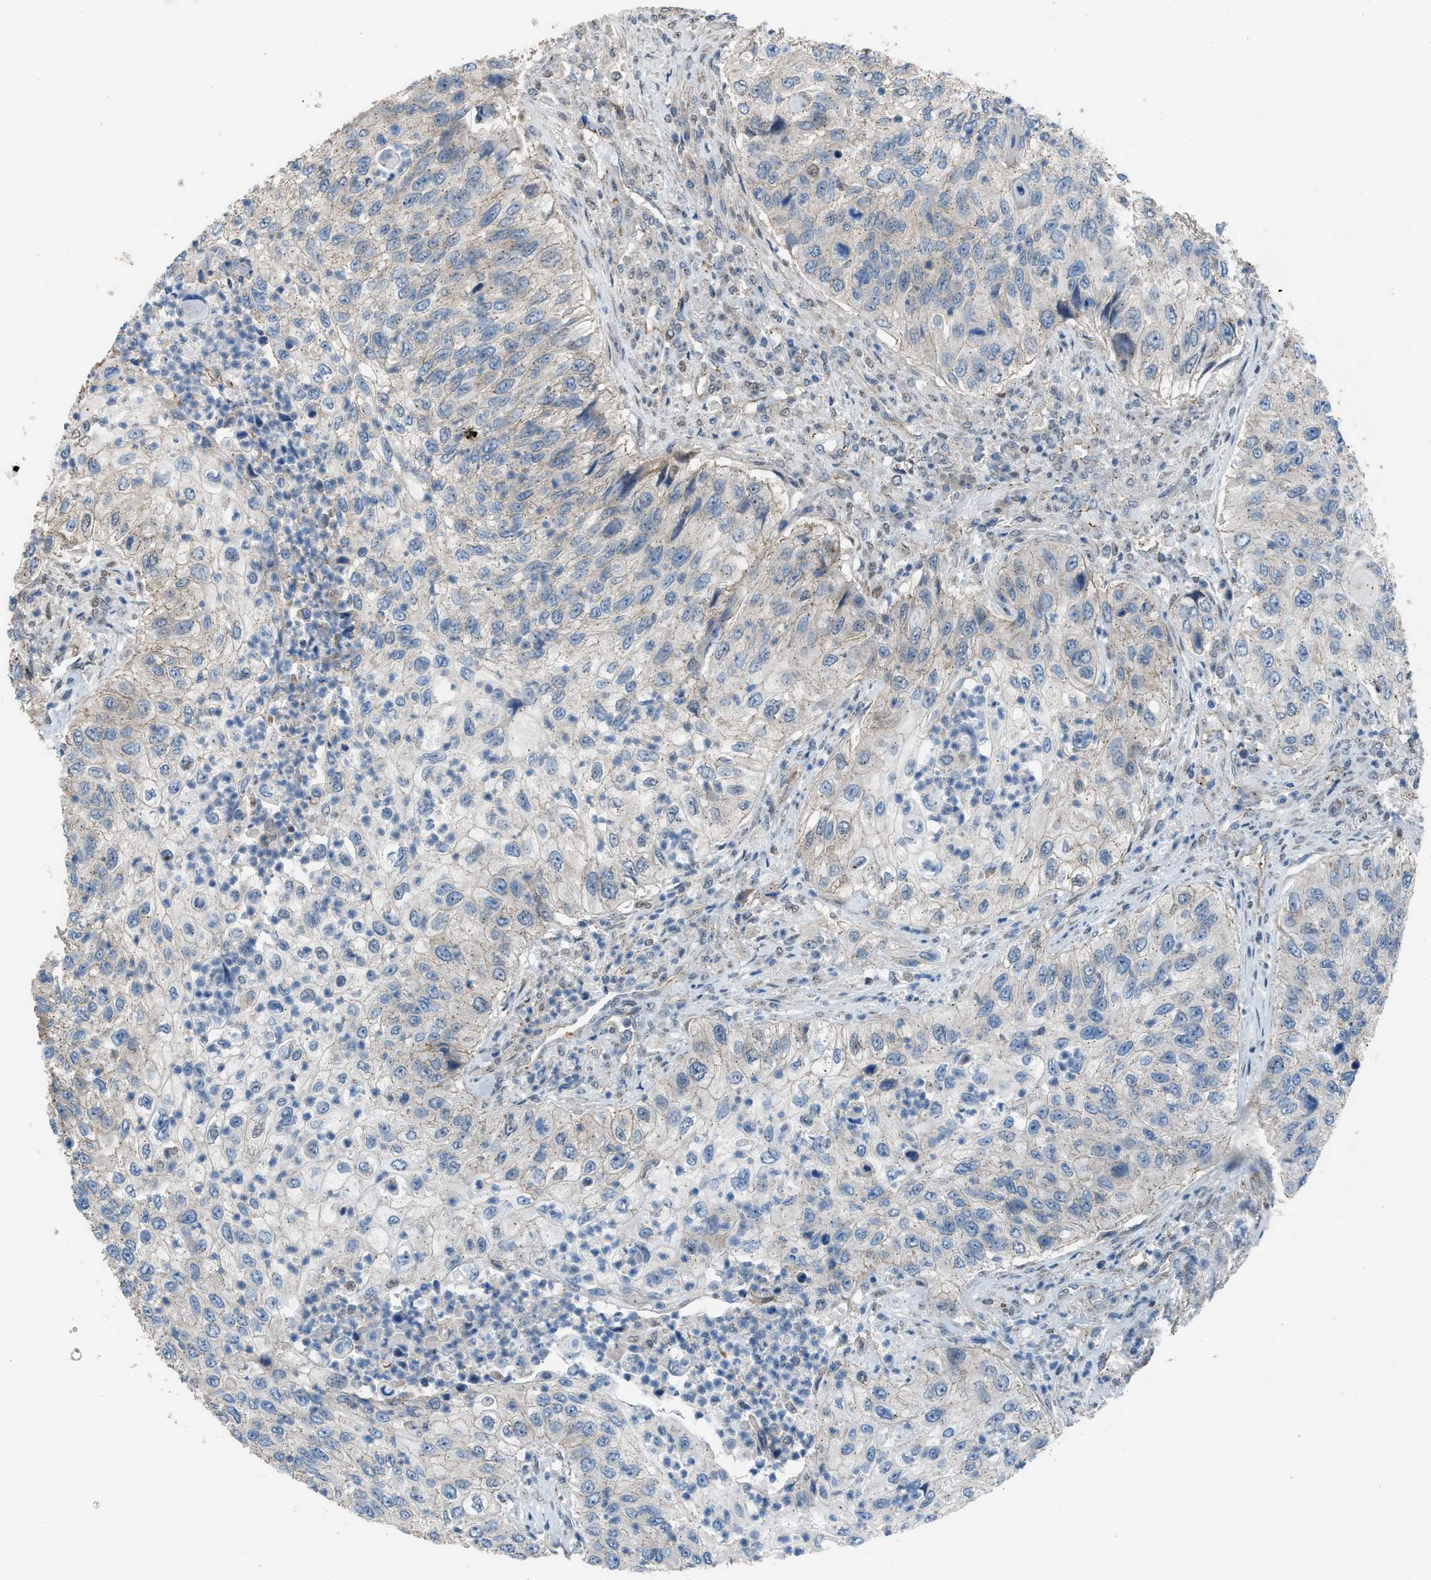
{"staining": {"intensity": "weak", "quantity": "25%-75%", "location": "cytoplasmic/membranous"}, "tissue": "urothelial cancer", "cell_type": "Tumor cells", "image_type": "cancer", "snomed": [{"axis": "morphology", "description": "Urothelial carcinoma, High grade"}, {"axis": "topography", "description": "Urinary bladder"}], "caption": "Immunohistochemical staining of urothelial cancer displays low levels of weak cytoplasmic/membranous expression in approximately 25%-75% of tumor cells.", "gene": "CRTC1", "patient": {"sex": "female", "age": 60}}